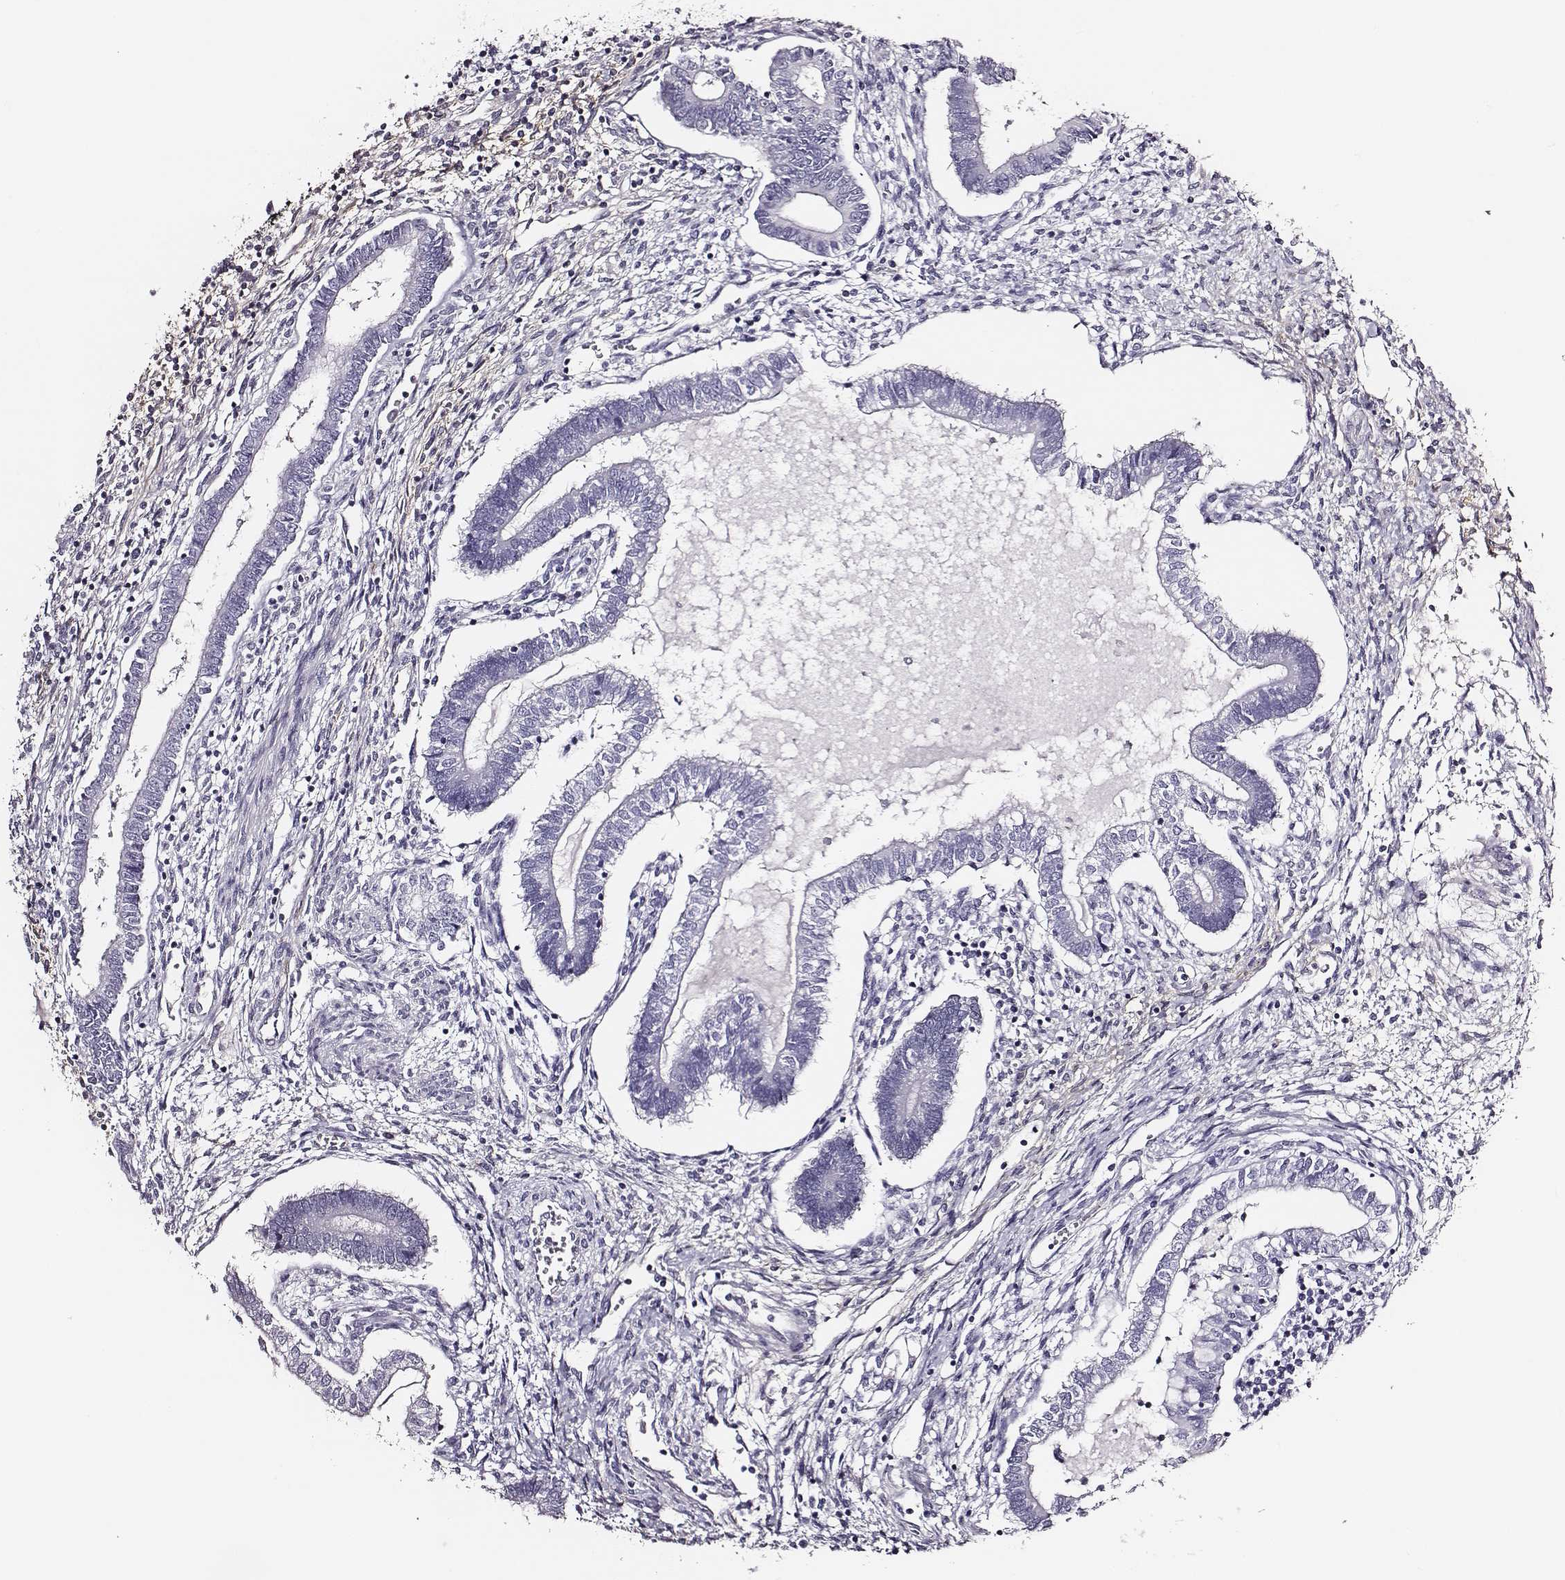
{"staining": {"intensity": "negative", "quantity": "none", "location": "none"}, "tissue": "testis cancer", "cell_type": "Tumor cells", "image_type": "cancer", "snomed": [{"axis": "morphology", "description": "Carcinoma, Embryonal, NOS"}, {"axis": "topography", "description": "Testis"}], "caption": "Tumor cells are negative for protein expression in human testis embryonal carcinoma. (DAB immunohistochemistry (IHC) with hematoxylin counter stain).", "gene": "DPEP1", "patient": {"sex": "male", "age": 37}}